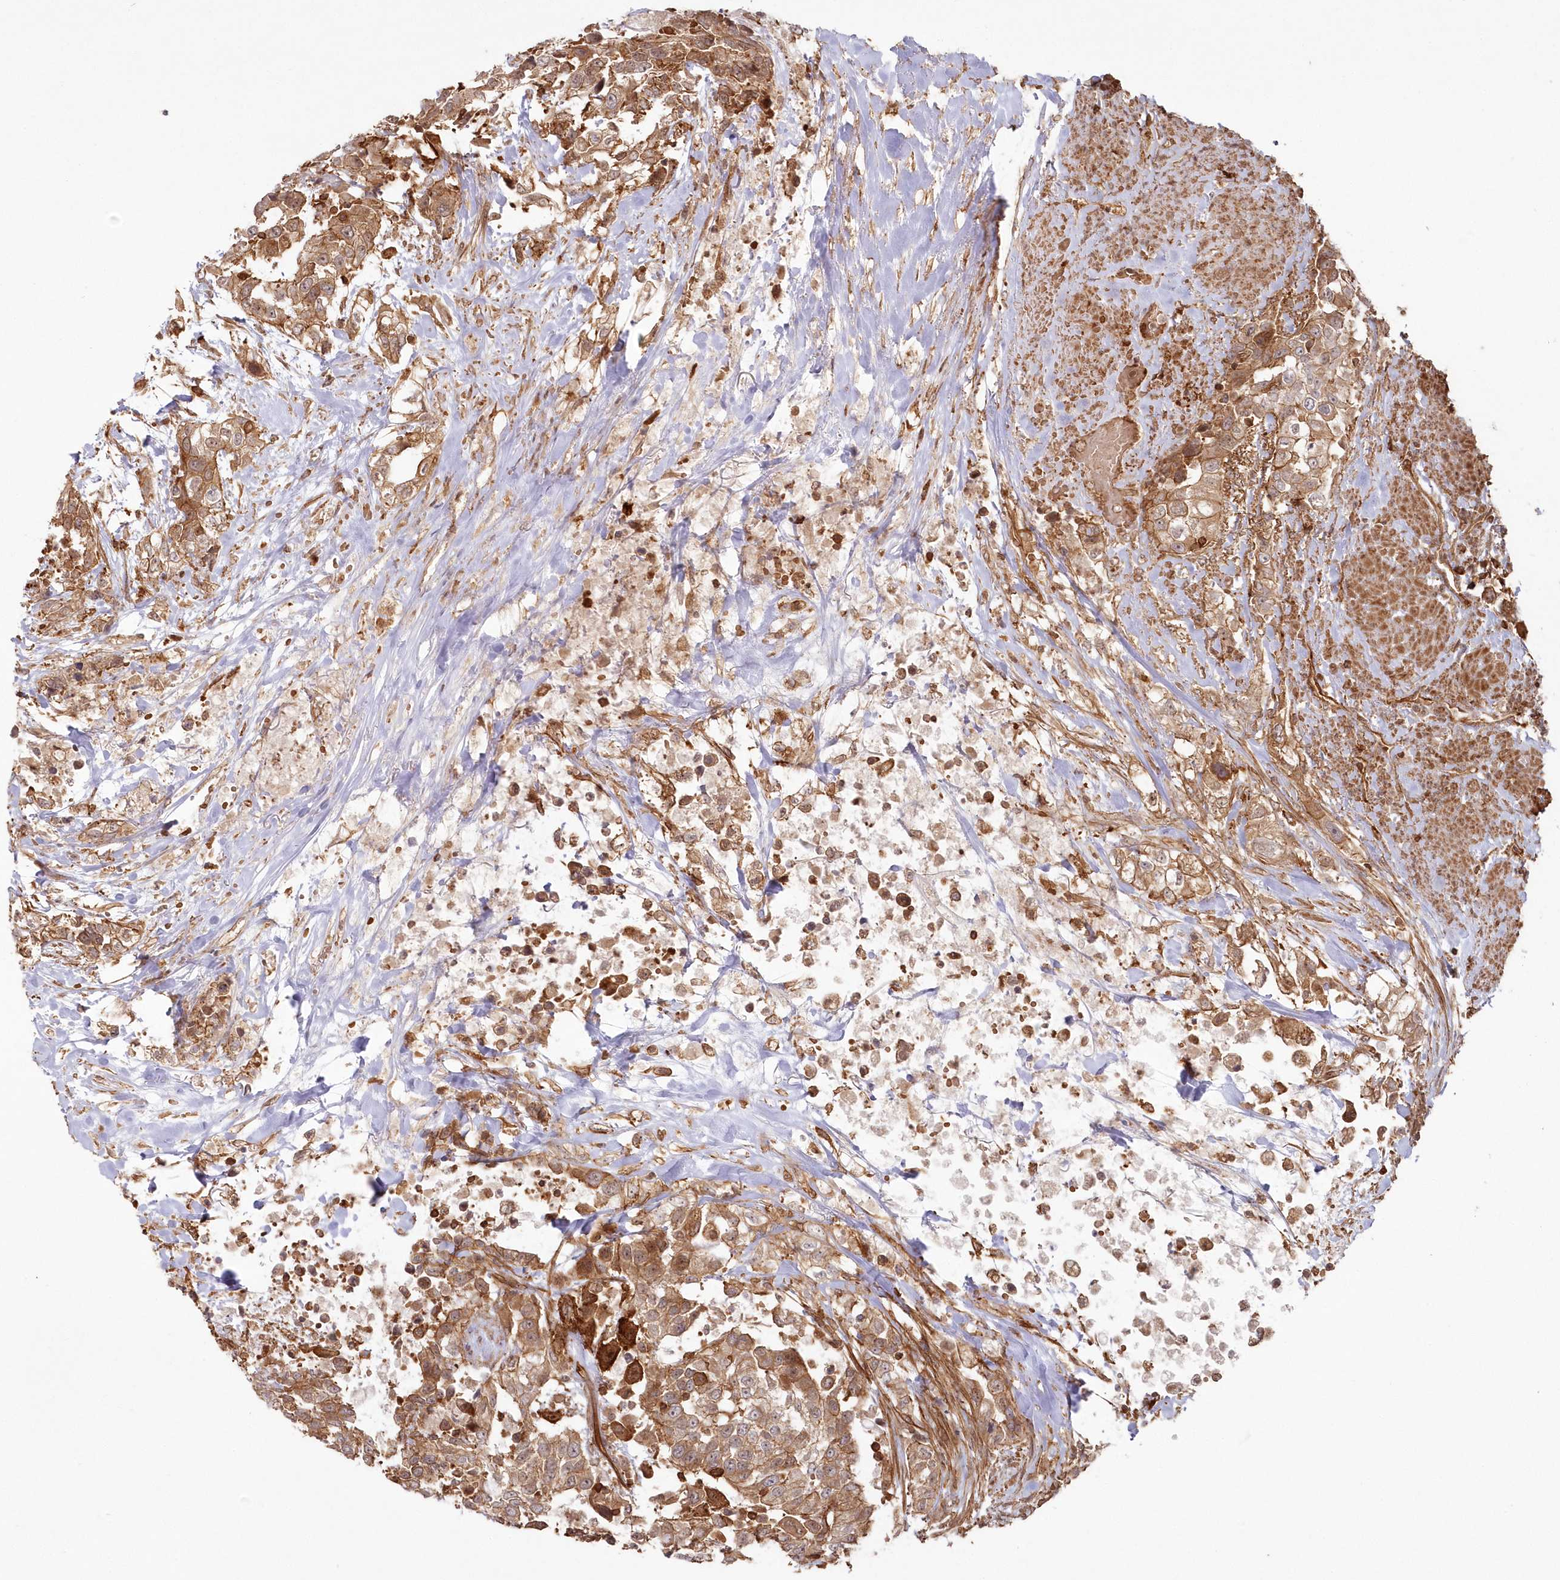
{"staining": {"intensity": "moderate", "quantity": ">75%", "location": "cytoplasmic/membranous"}, "tissue": "urothelial cancer", "cell_type": "Tumor cells", "image_type": "cancer", "snomed": [{"axis": "morphology", "description": "Urothelial carcinoma, High grade"}, {"axis": "topography", "description": "Urinary bladder"}], "caption": "A micrograph of human high-grade urothelial carcinoma stained for a protein shows moderate cytoplasmic/membranous brown staining in tumor cells.", "gene": "RGCC", "patient": {"sex": "female", "age": 80}}